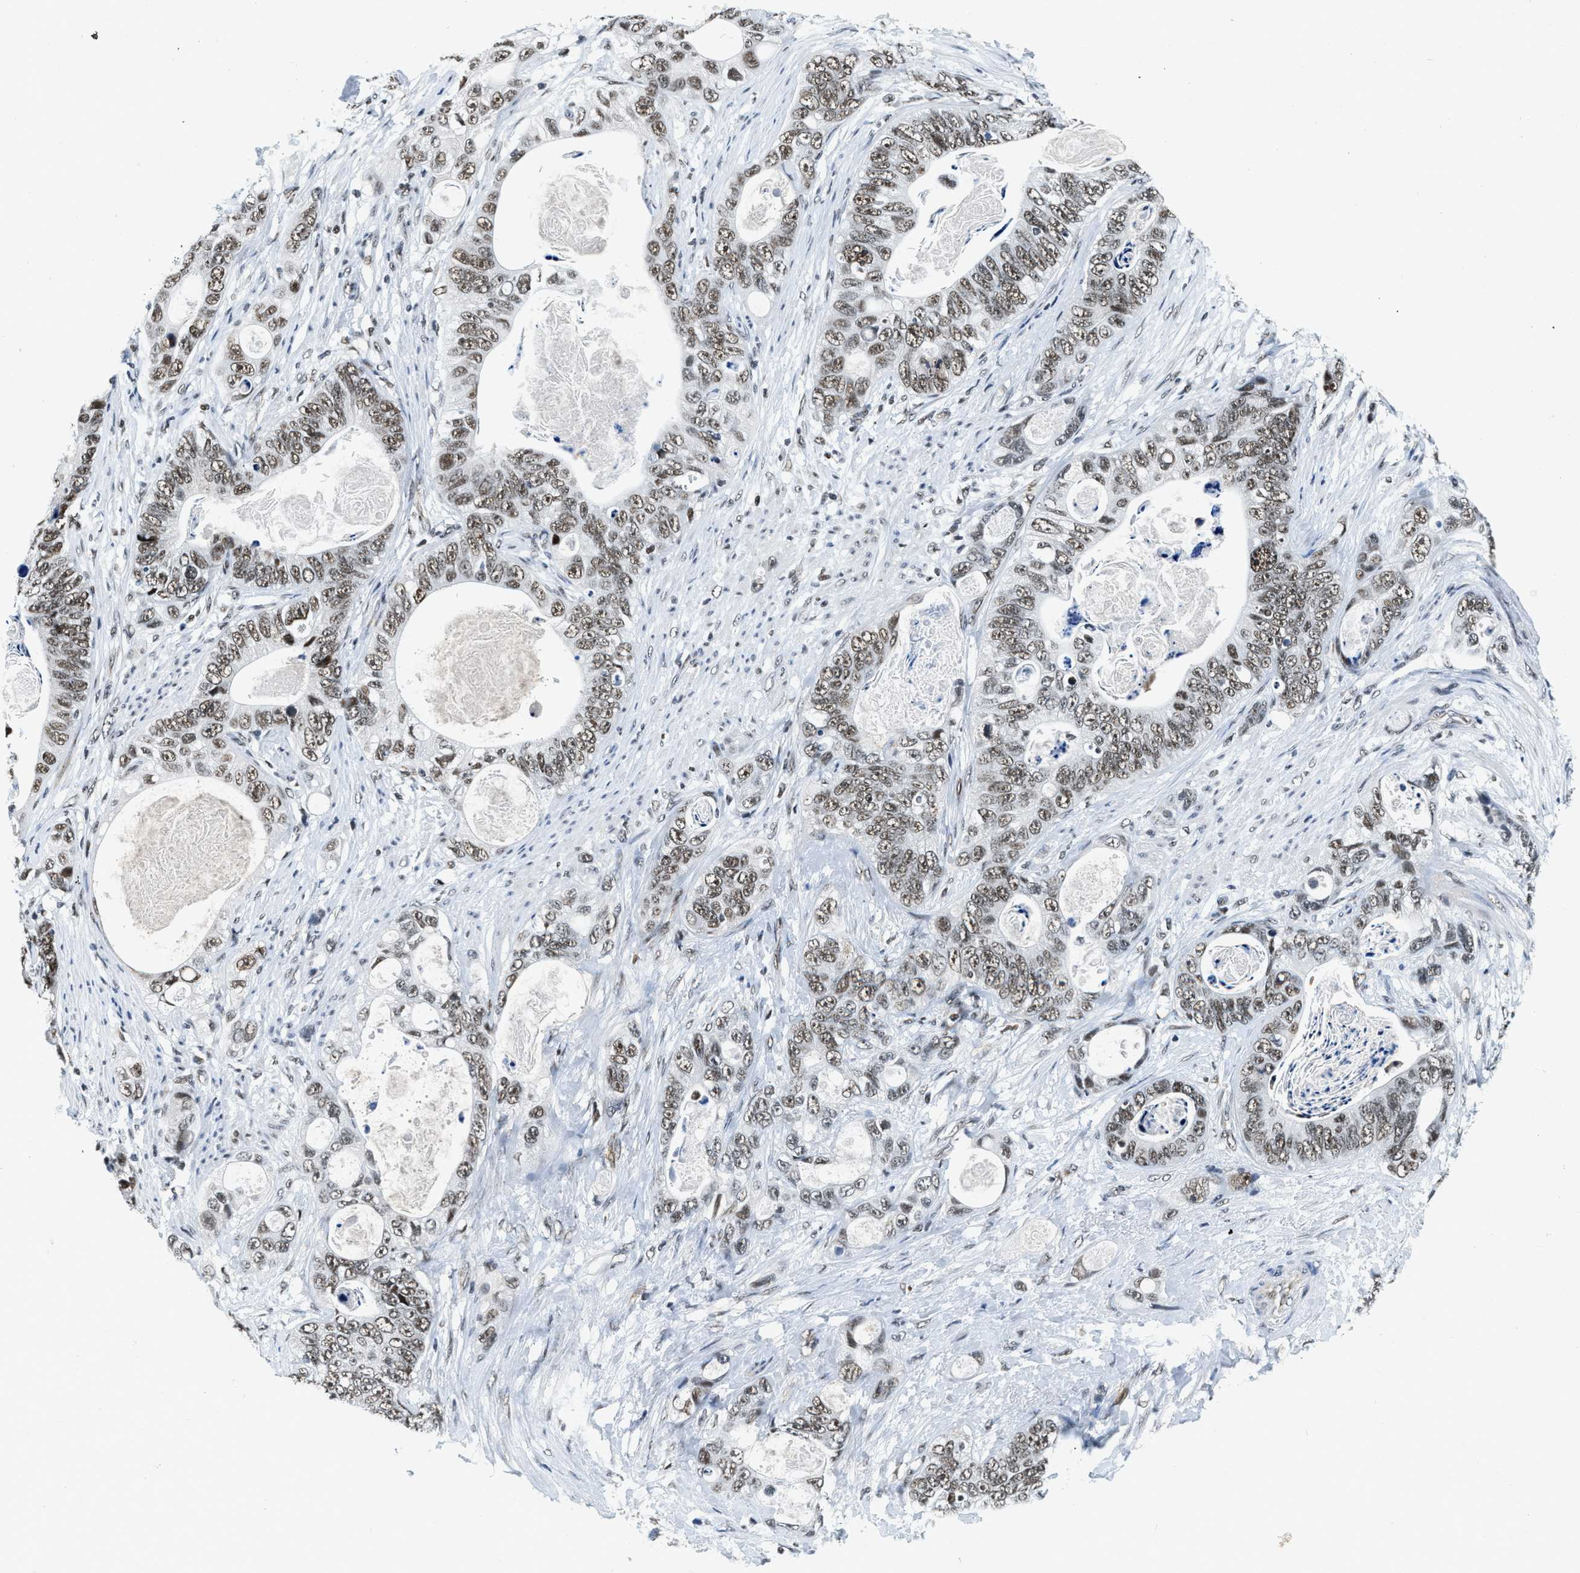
{"staining": {"intensity": "weak", "quantity": ">75%", "location": "nuclear"}, "tissue": "stomach cancer", "cell_type": "Tumor cells", "image_type": "cancer", "snomed": [{"axis": "morphology", "description": "Normal tissue, NOS"}, {"axis": "morphology", "description": "Adenocarcinoma, NOS"}, {"axis": "topography", "description": "Stomach"}], "caption": "An immunohistochemistry (IHC) histopathology image of neoplastic tissue is shown. Protein staining in brown labels weak nuclear positivity in stomach cancer (adenocarcinoma) within tumor cells.", "gene": "CCNE1", "patient": {"sex": "female", "age": 89}}